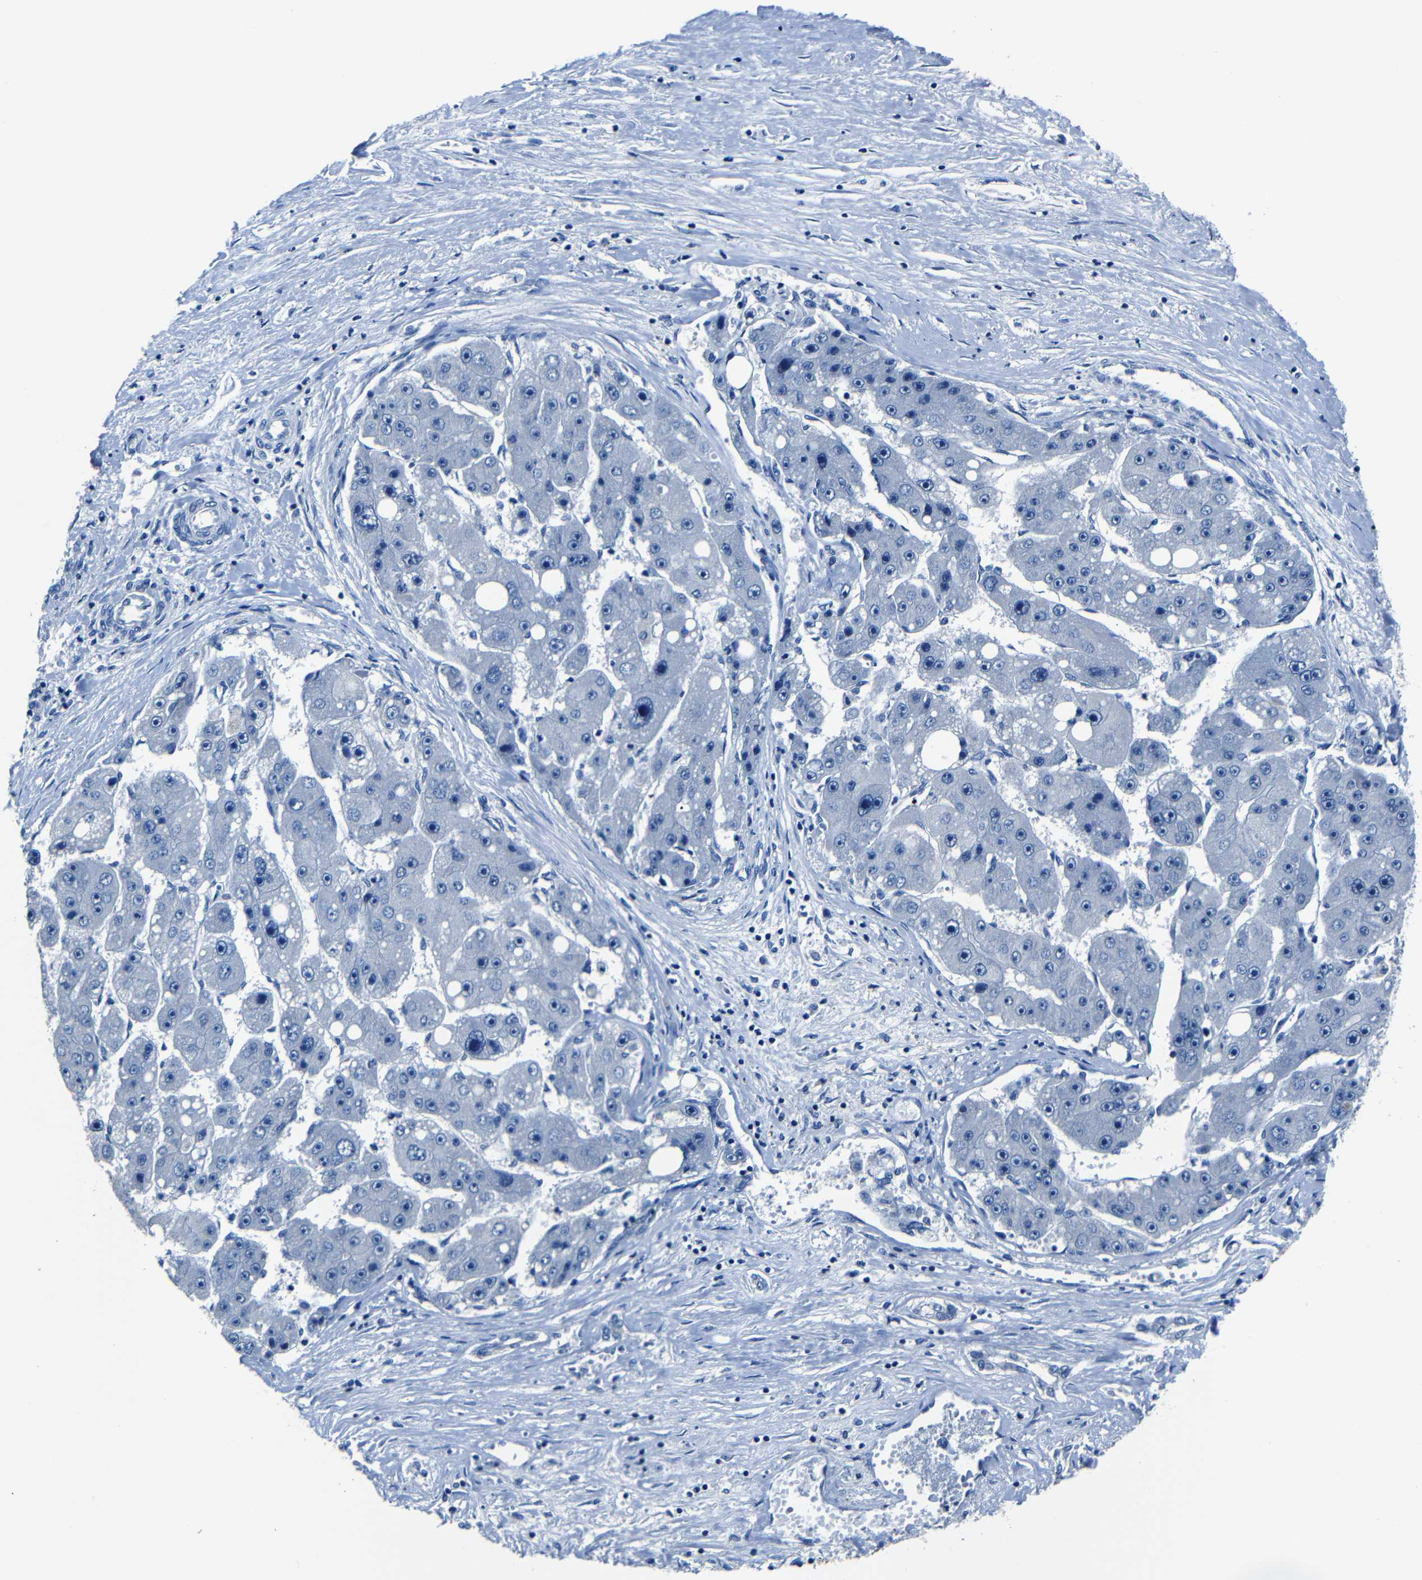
{"staining": {"intensity": "negative", "quantity": "none", "location": "none"}, "tissue": "liver cancer", "cell_type": "Tumor cells", "image_type": "cancer", "snomed": [{"axis": "morphology", "description": "Carcinoma, Hepatocellular, NOS"}, {"axis": "topography", "description": "Liver"}], "caption": "Tumor cells show no significant positivity in liver hepatocellular carcinoma.", "gene": "NCMAP", "patient": {"sex": "female", "age": 61}}